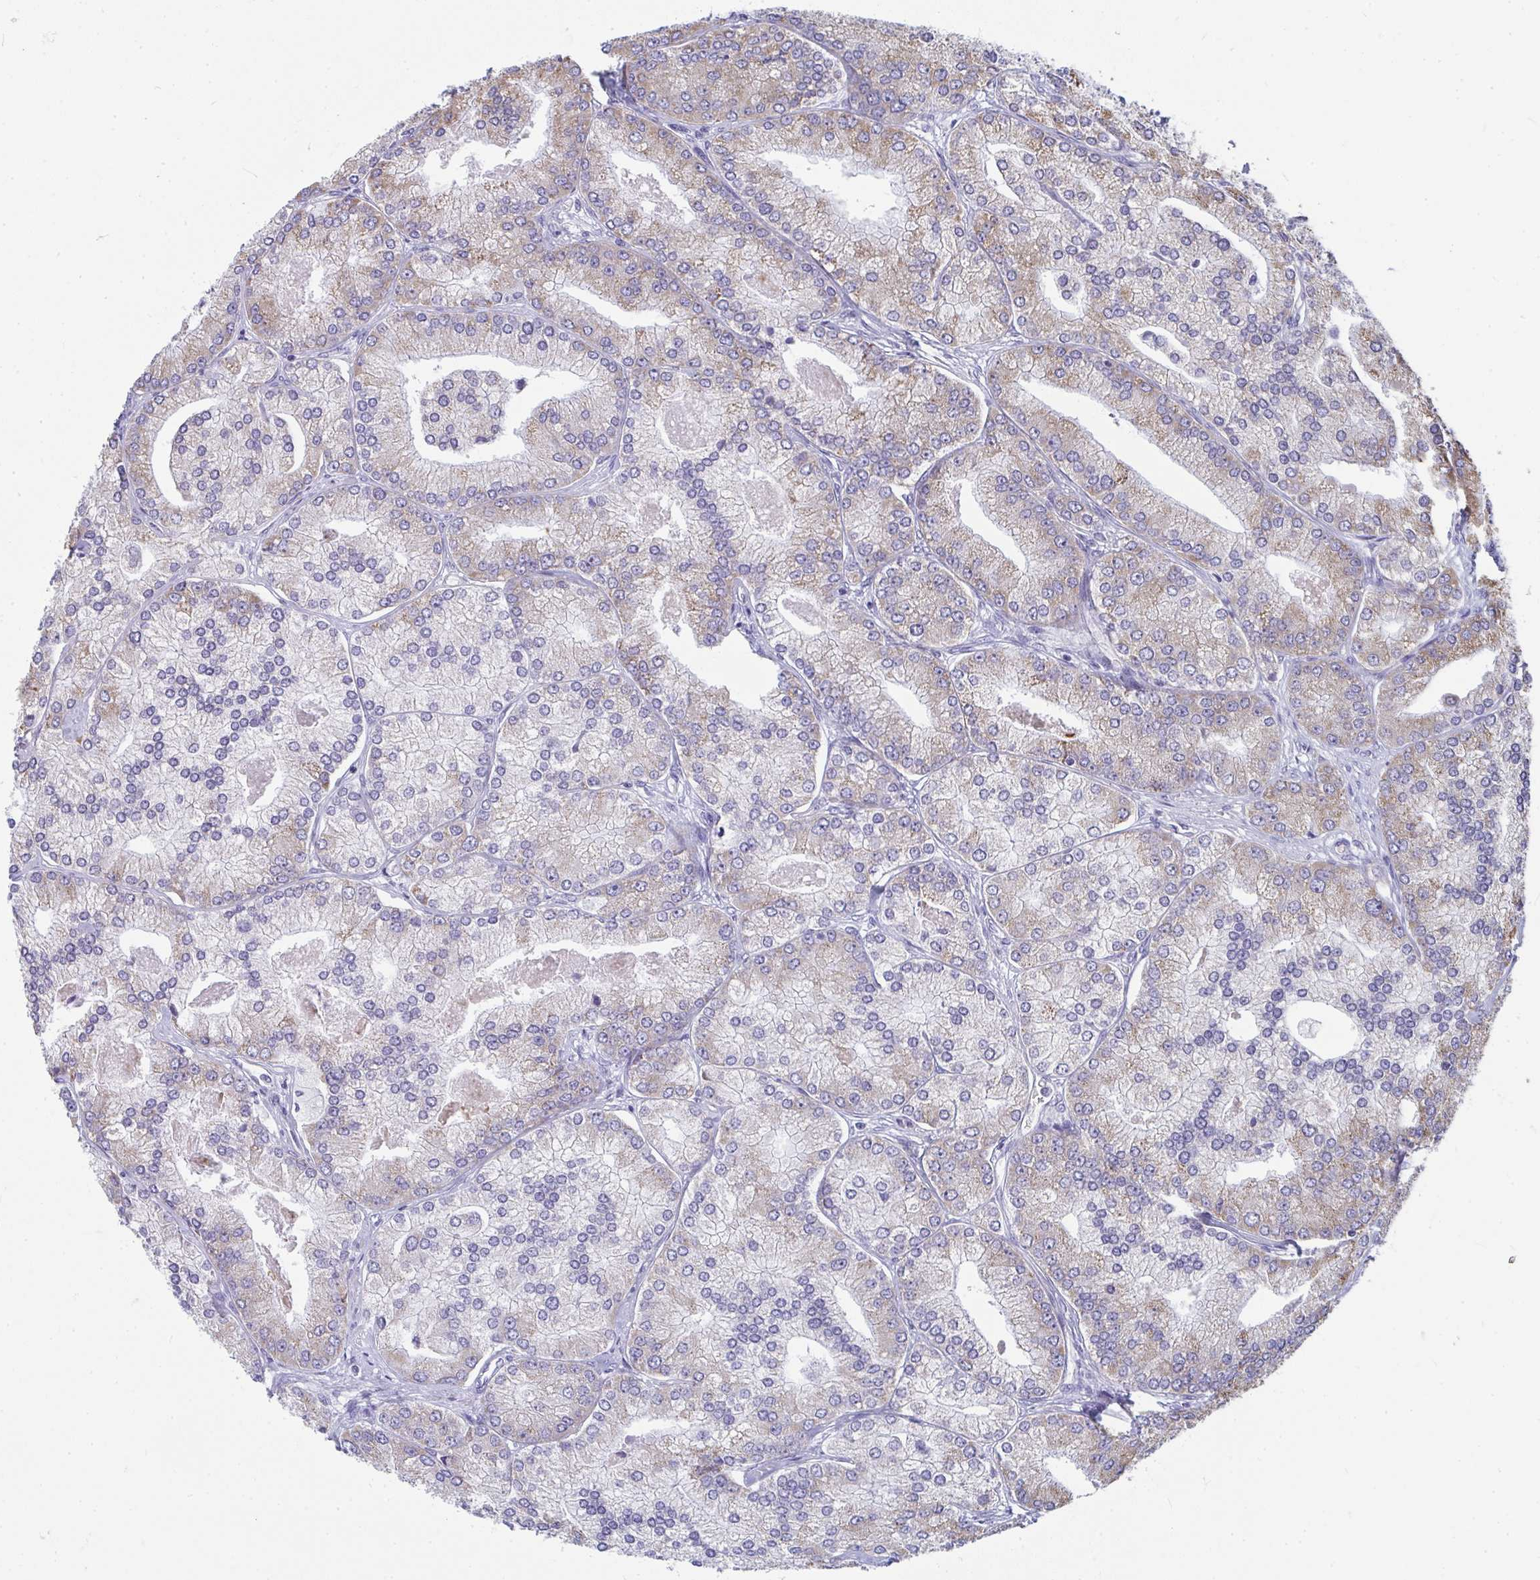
{"staining": {"intensity": "weak", "quantity": "25%-75%", "location": "cytoplasmic/membranous"}, "tissue": "prostate cancer", "cell_type": "Tumor cells", "image_type": "cancer", "snomed": [{"axis": "morphology", "description": "Adenocarcinoma, High grade"}, {"axis": "topography", "description": "Prostate"}], "caption": "Brown immunohistochemical staining in human prostate cancer (high-grade adenocarcinoma) shows weak cytoplasmic/membranous staining in approximately 25%-75% of tumor cells.", "gene": "SLC6A1", "patient": {"sex": "male", "age": 61}}